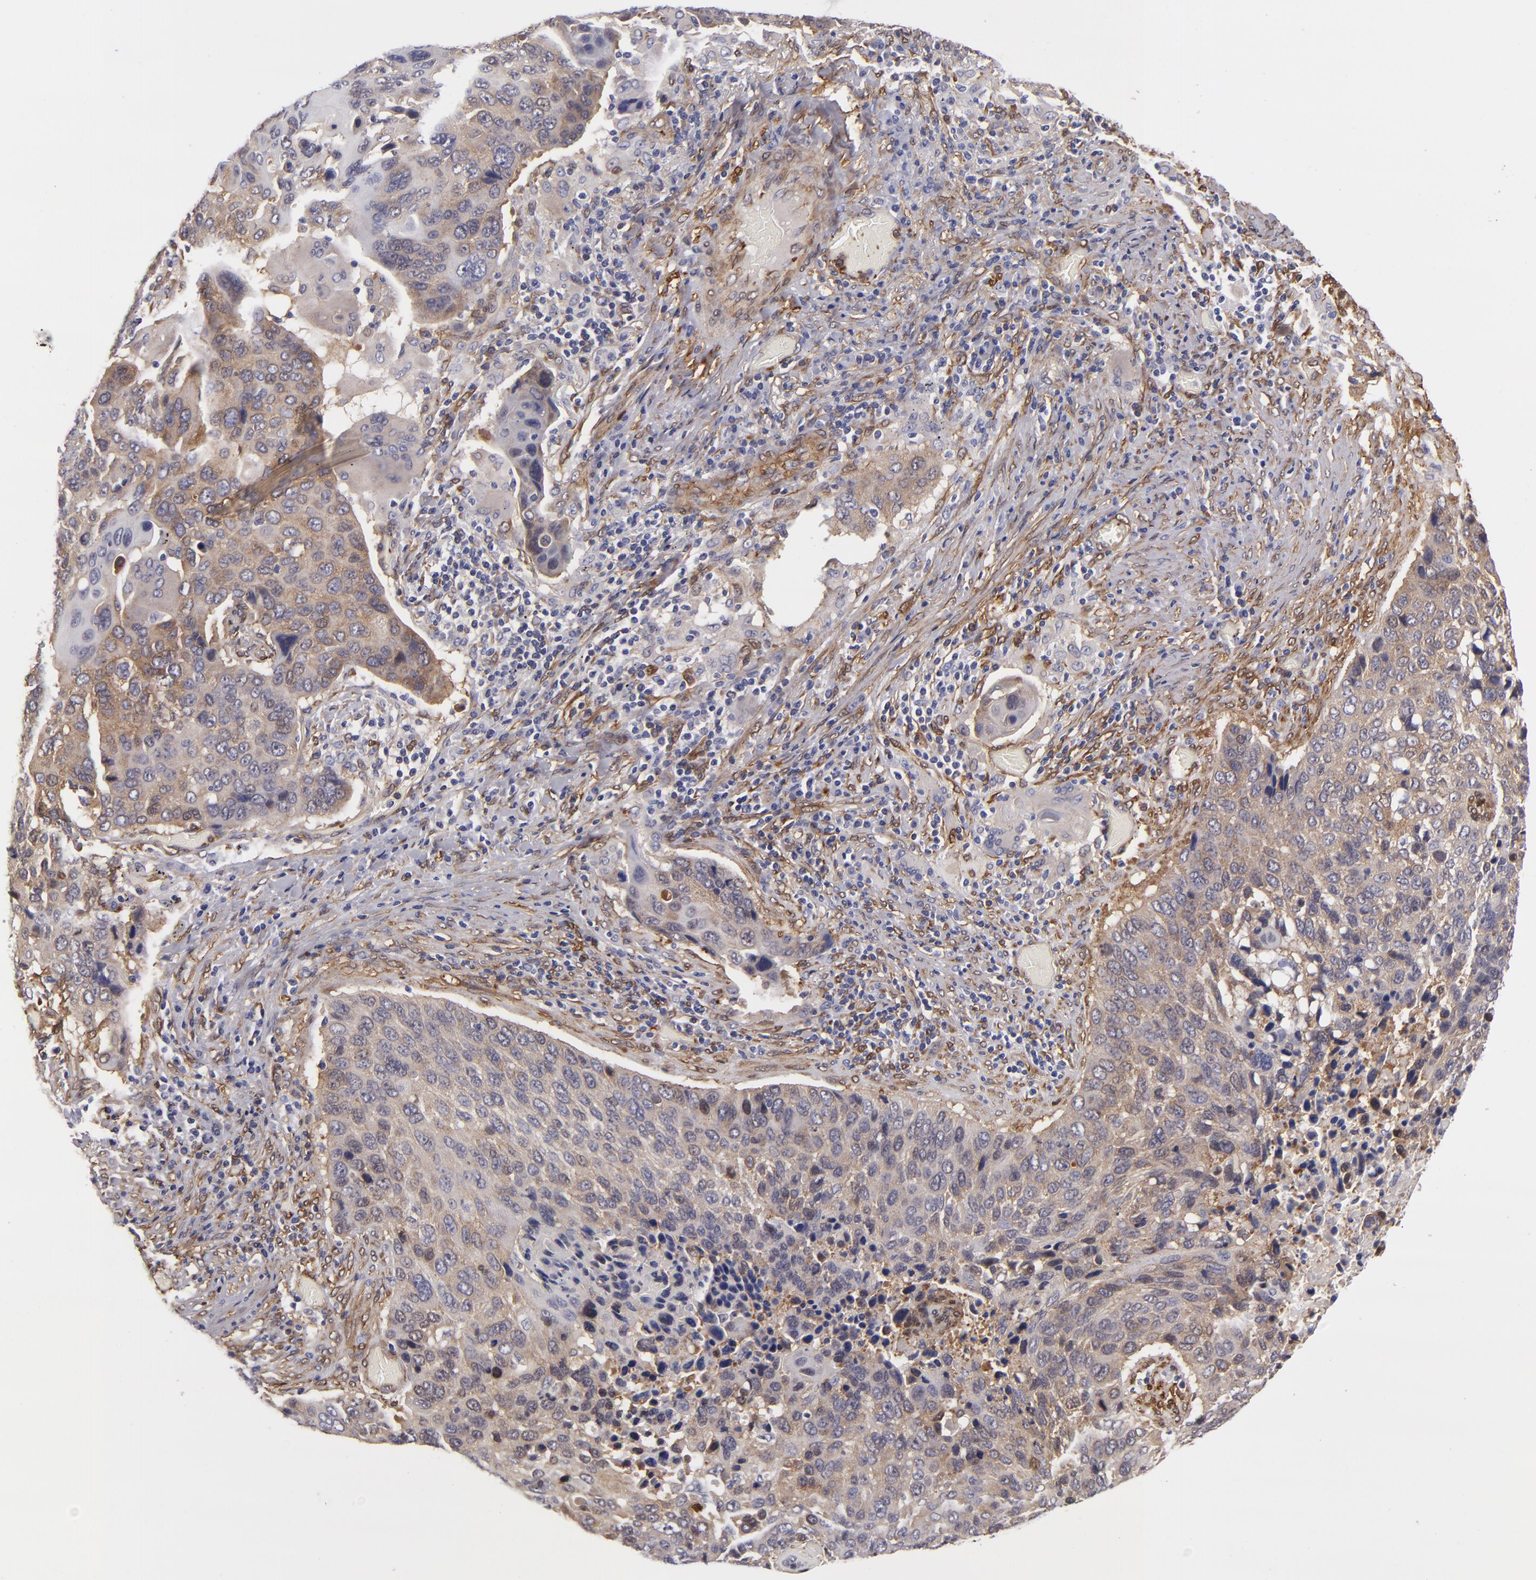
{"staining": {"intensity": "weak", "quantity": ">75%", "location": "cytoplasmic/membranous"}, "tissue": "lung cancer", "cell_type": "Tumor cells", "image_type": "cancer", "snomed": [{"axis": "morphology", "description": "Squamous cell carcinoma, NOS"}, {"axis": "topography", "description": "Lung"}], "caption": "A low amount of weak cytoplasmic/membranous positivity is appreciated in about >75% of tumor cells in squamous cell carcinoma (lung) tissue.", "gene": "VCL", "patient": {"sex": "male", "age": 68}}